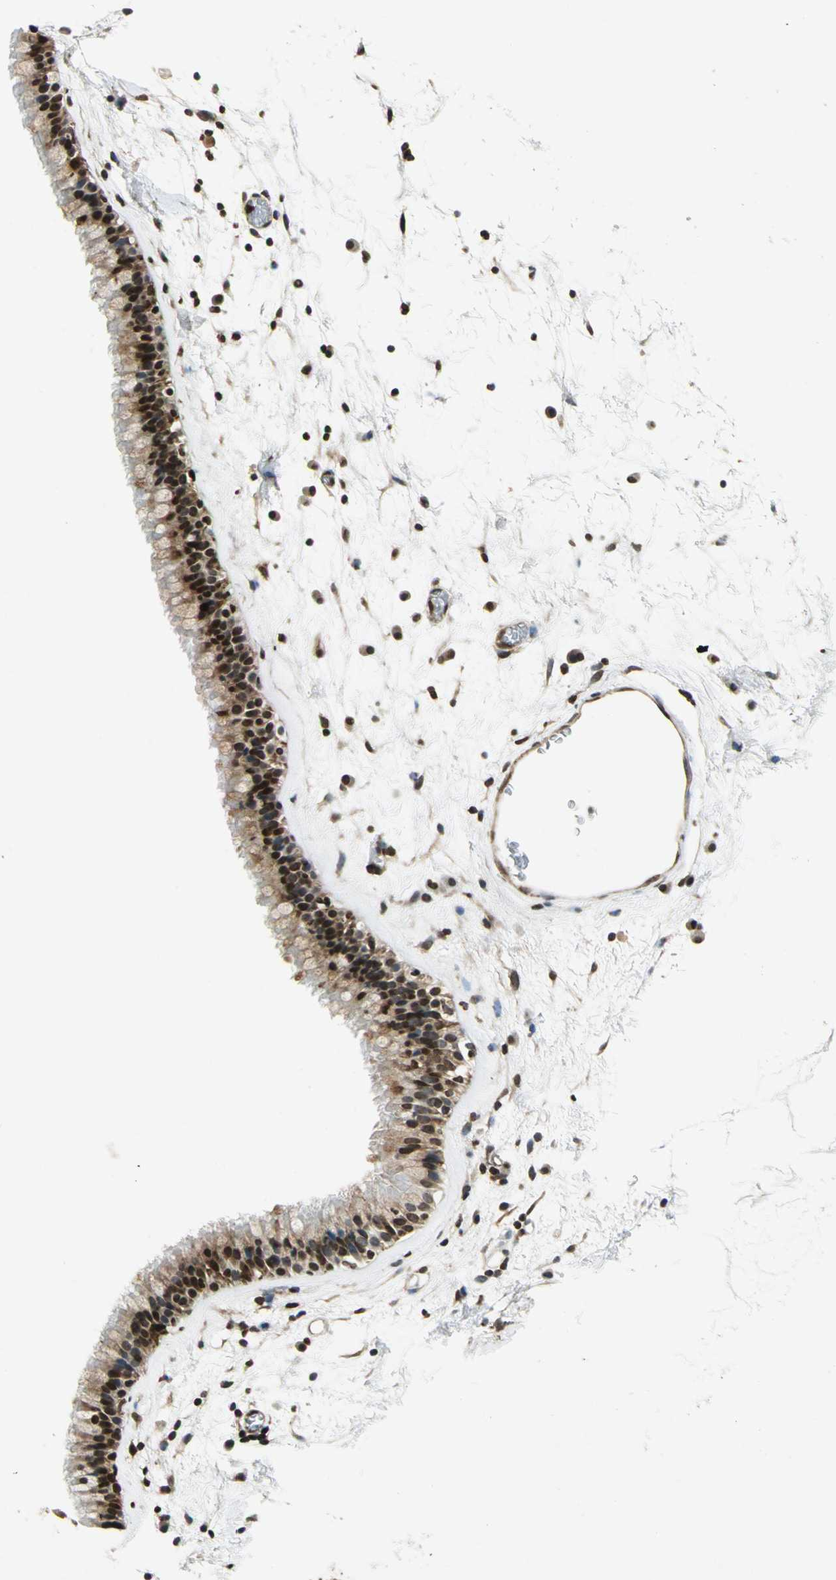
{"staining": {"intensity": "strong", "quantity": "25%-75%", "location": "cytoplasmic/membranous"}, "tissue": "nasopharynx", "cell_type": "Respiratory epithelial cells", "image_type": "normal", "snomed": [{"axis": "morphology", "description": "Normal tissue, NOS"}, {"axis": "morphology", "description": "Inflammation, NOS"}, {"axis": "topography", "description": "Nasopharynx"}], "caption": "Immunohistochemistry of benign nasopharynx exhibits high levels of strong cytoplasmic/membranous expression in approximately 25%-75% of respiratory epithelial cells.", "gene": "LGALS3", "patient": {"sex": "male", "age": 48}}